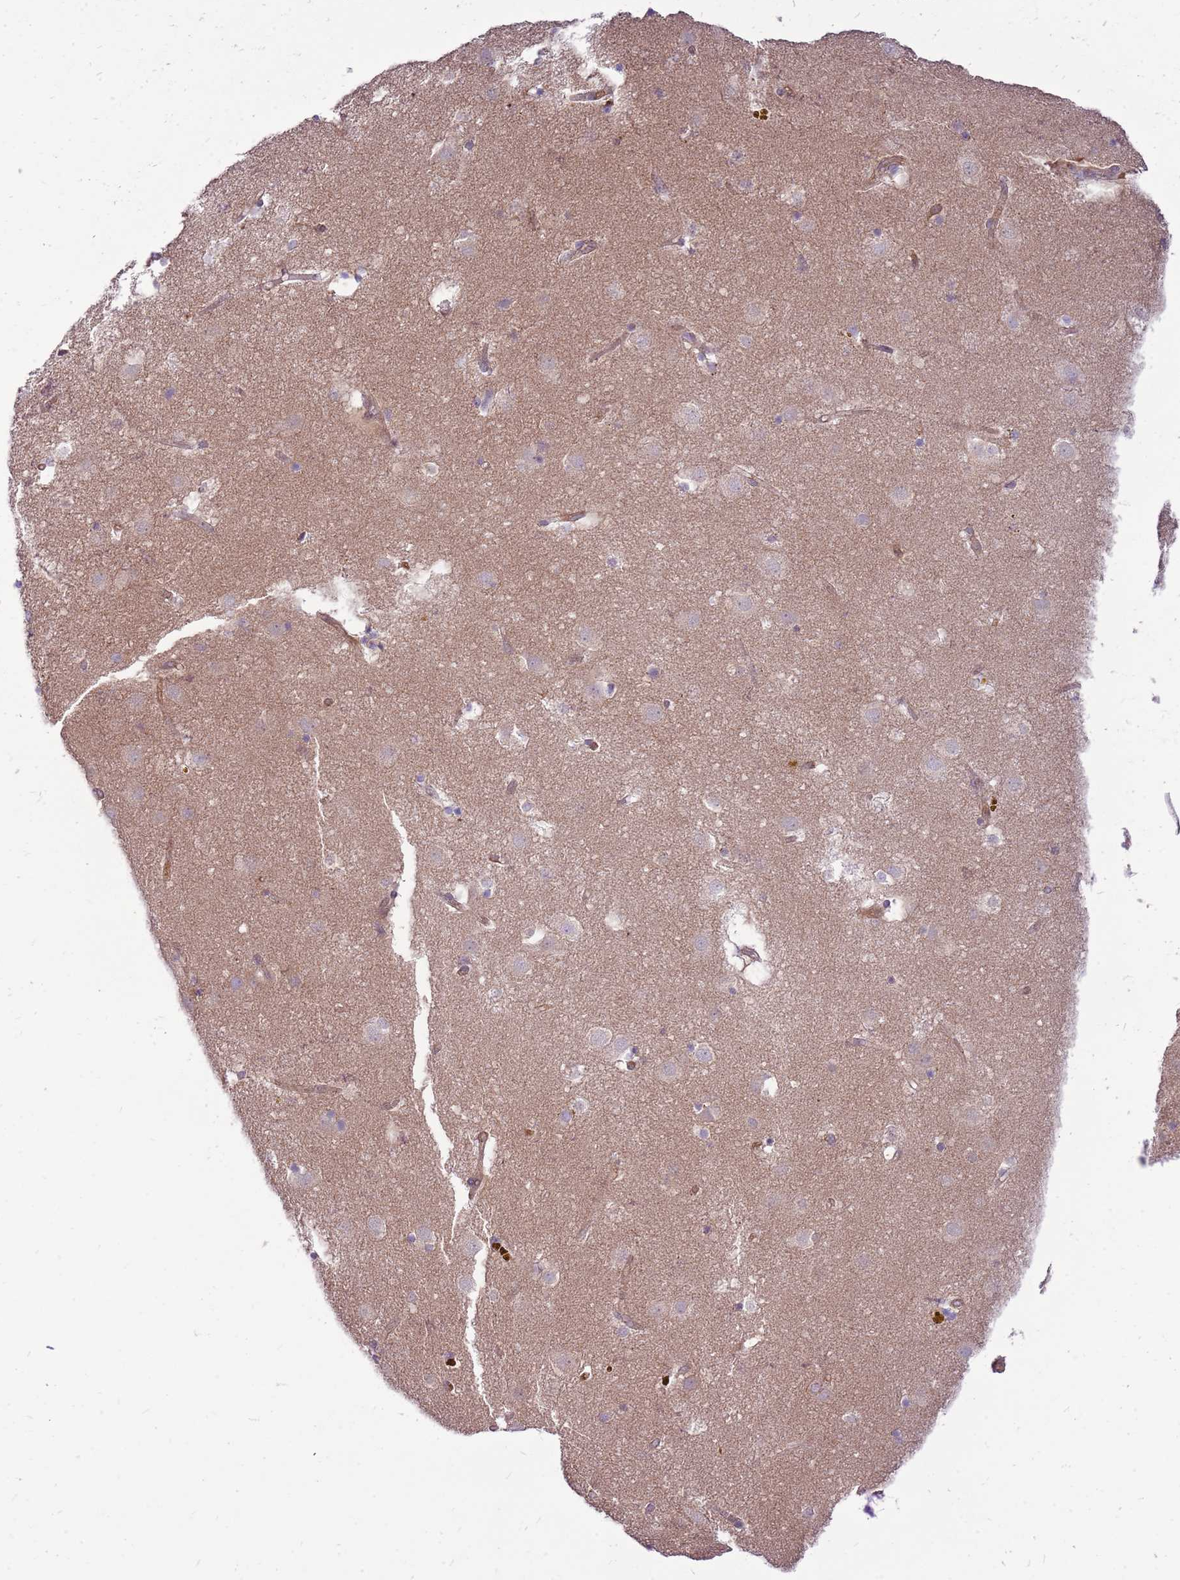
{"staining": {"intensity": "negative", "quantity": "none", "location": "none"}, "tissue": "caudate", "cell_type": "Glial cells", "image_type": "normal", "snomed": [{"axis": "morphology", "description": "Normal tissue, NOS"}, {"axis": "topography", "description": "Lateral ventricle wall"}], "caption": "The photomicrograph demonstrates no significant positivity in glial cells of caudate.", "gene": "WDR90", "patient": {"sex": "male", "age": 70}}